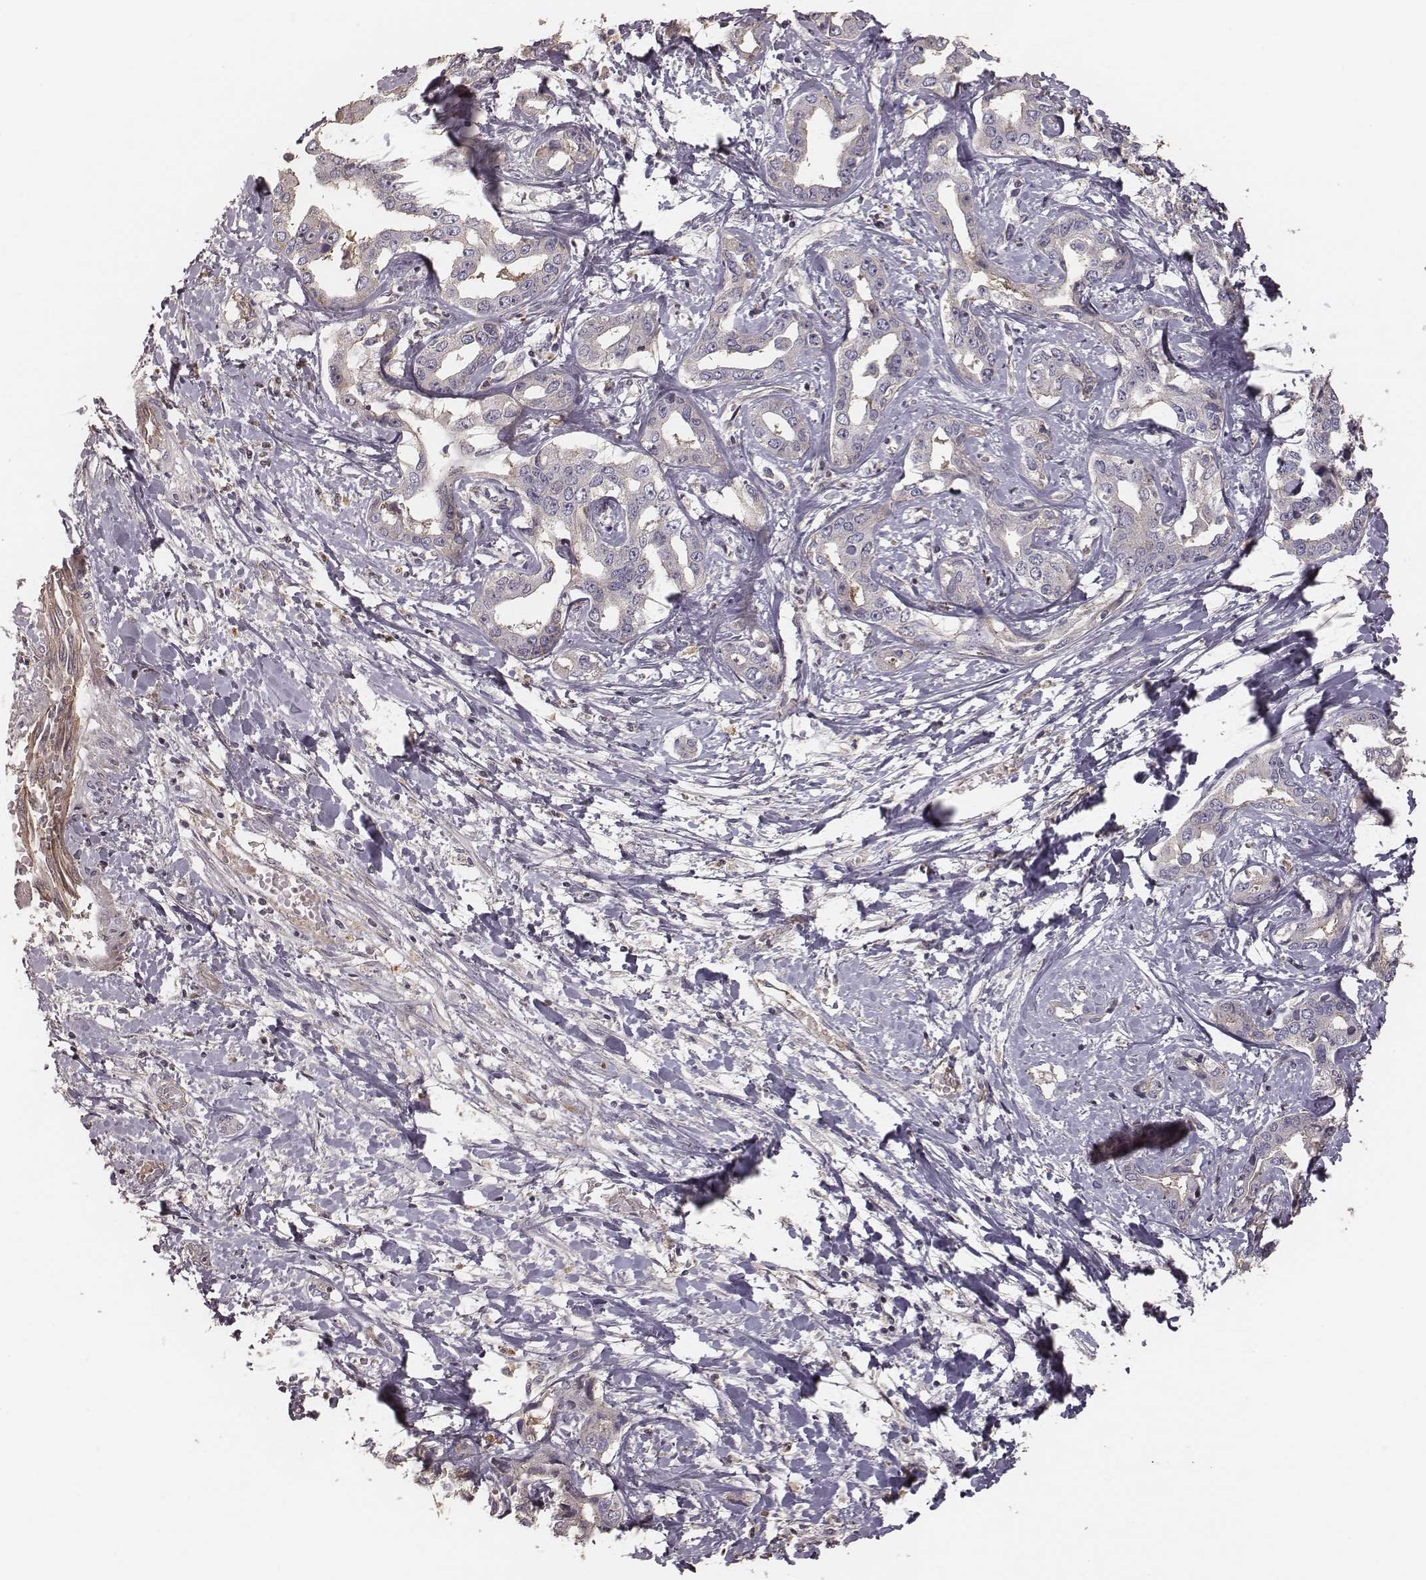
{"staining": {"intensity": "negative", "quantity": "none", "location": "none"}, "tissue": "liver cancer", "cell_type": "Tumor cells", "image_type": "cancer", "snomed": [{"axis": "morphology", "description": "Cholangiocarcinoma"}, {"axis": "topography", "description": "Liver"}], "caption": "IHC micrograph of neoplastic tissue: human liver cancer stained with DAB (3,3'-diaminobenzidine) demonstrates no significant protein staining in tumor cells.", "gene": "OTOGL", "patient": {"sex": "male", "age": 59}}